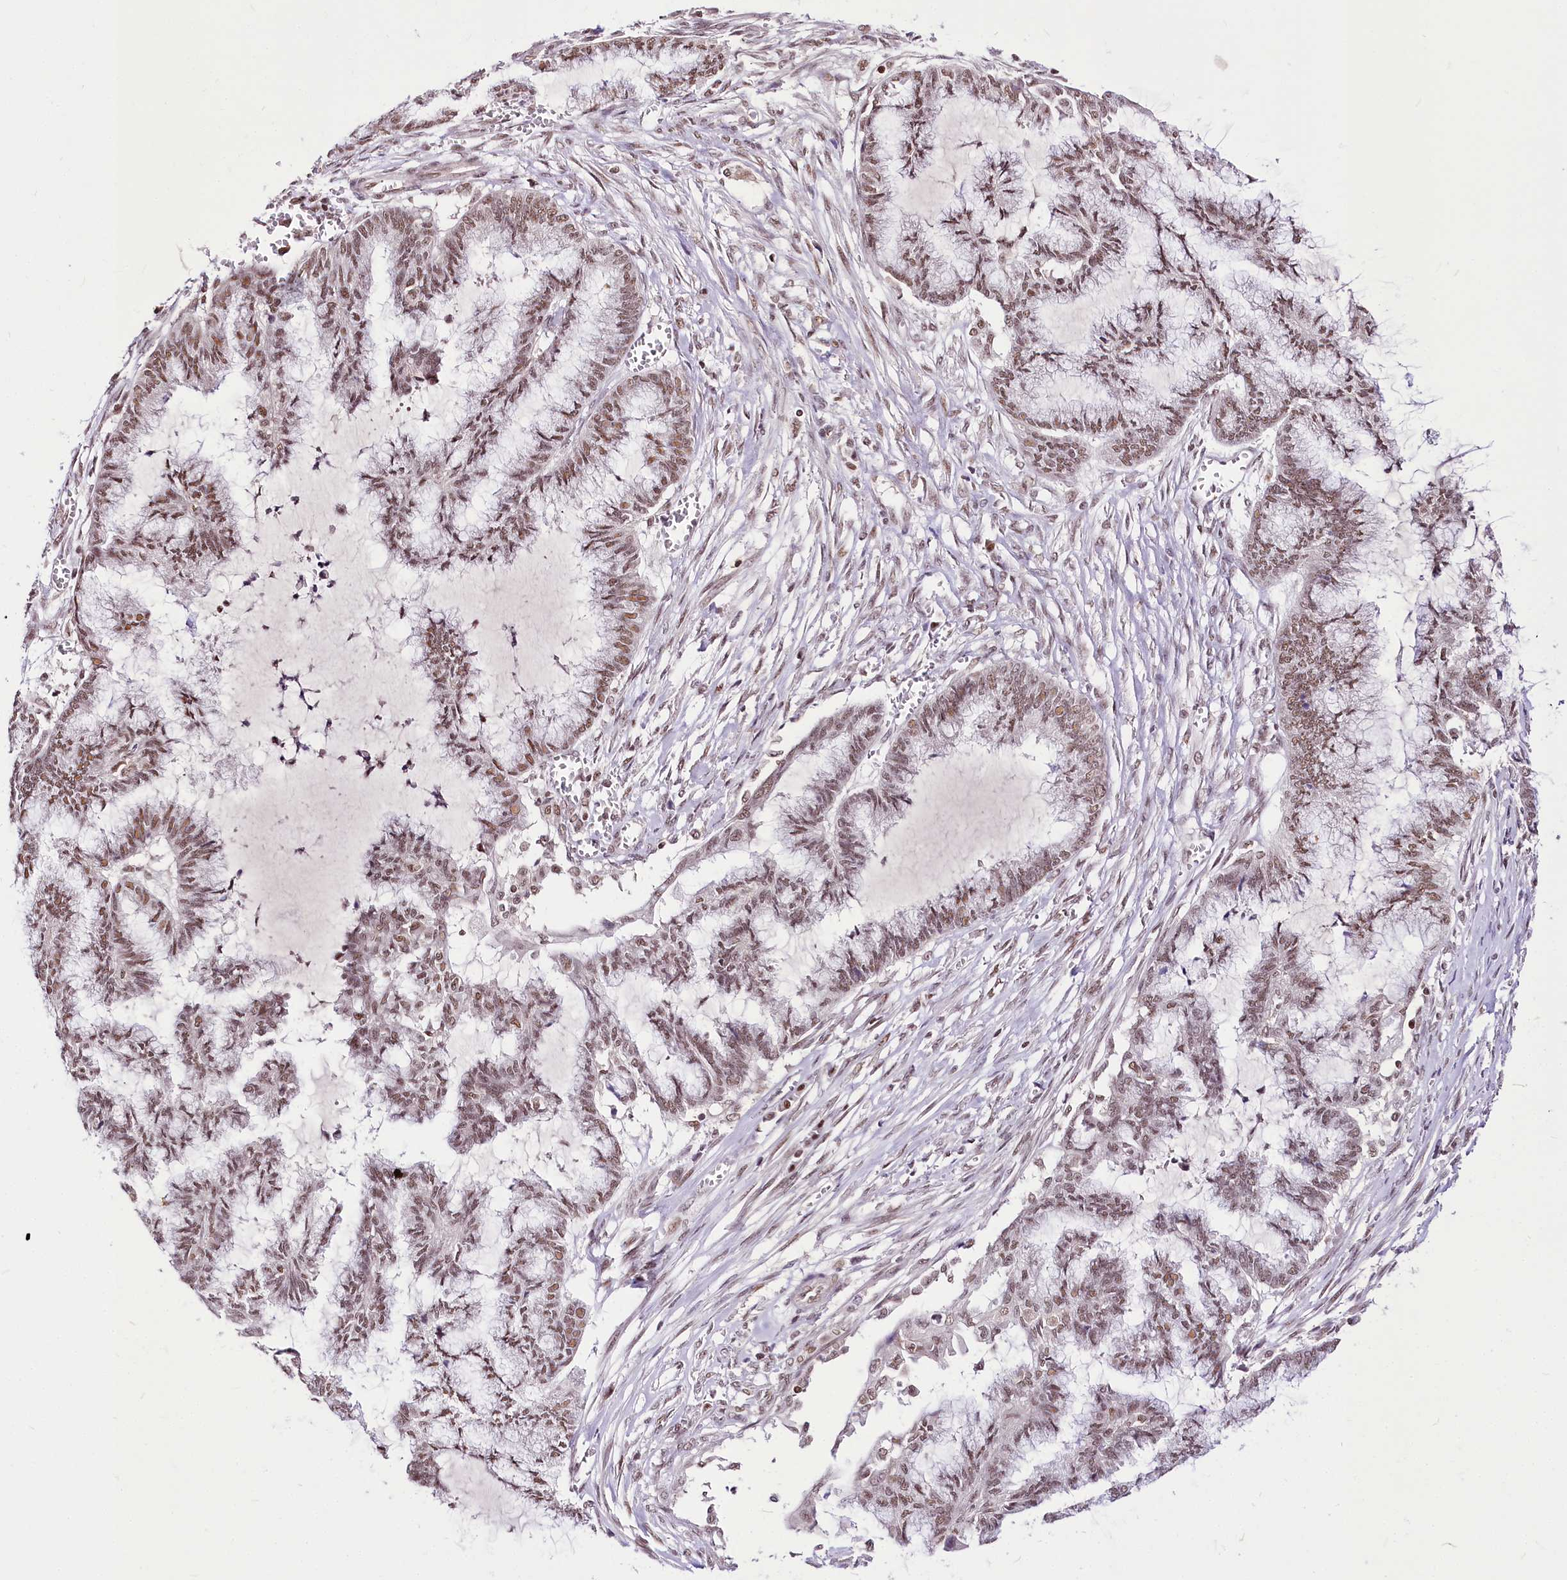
{"staining": {"intensity": "weak", "quantity": ">75%", "location": "nuclear"}, "tissue": "endometrial cancer", "cell_type": "Tumor cells", "image_type": "cancer", "snomed": [{"axis": "morphology", "description": "Adenocarcinoma, NOS"}, {"axis": "topography", "description": "Endometrium"}], "caption": "Approximately >75% of tumor cells in adenocarcinoma (endometrial) reveal weak nuclear protein expression as visualized by brown immunohistochemical staining.", "gene": "POLA2", "patient": {"sex": "female", "age": 86}}